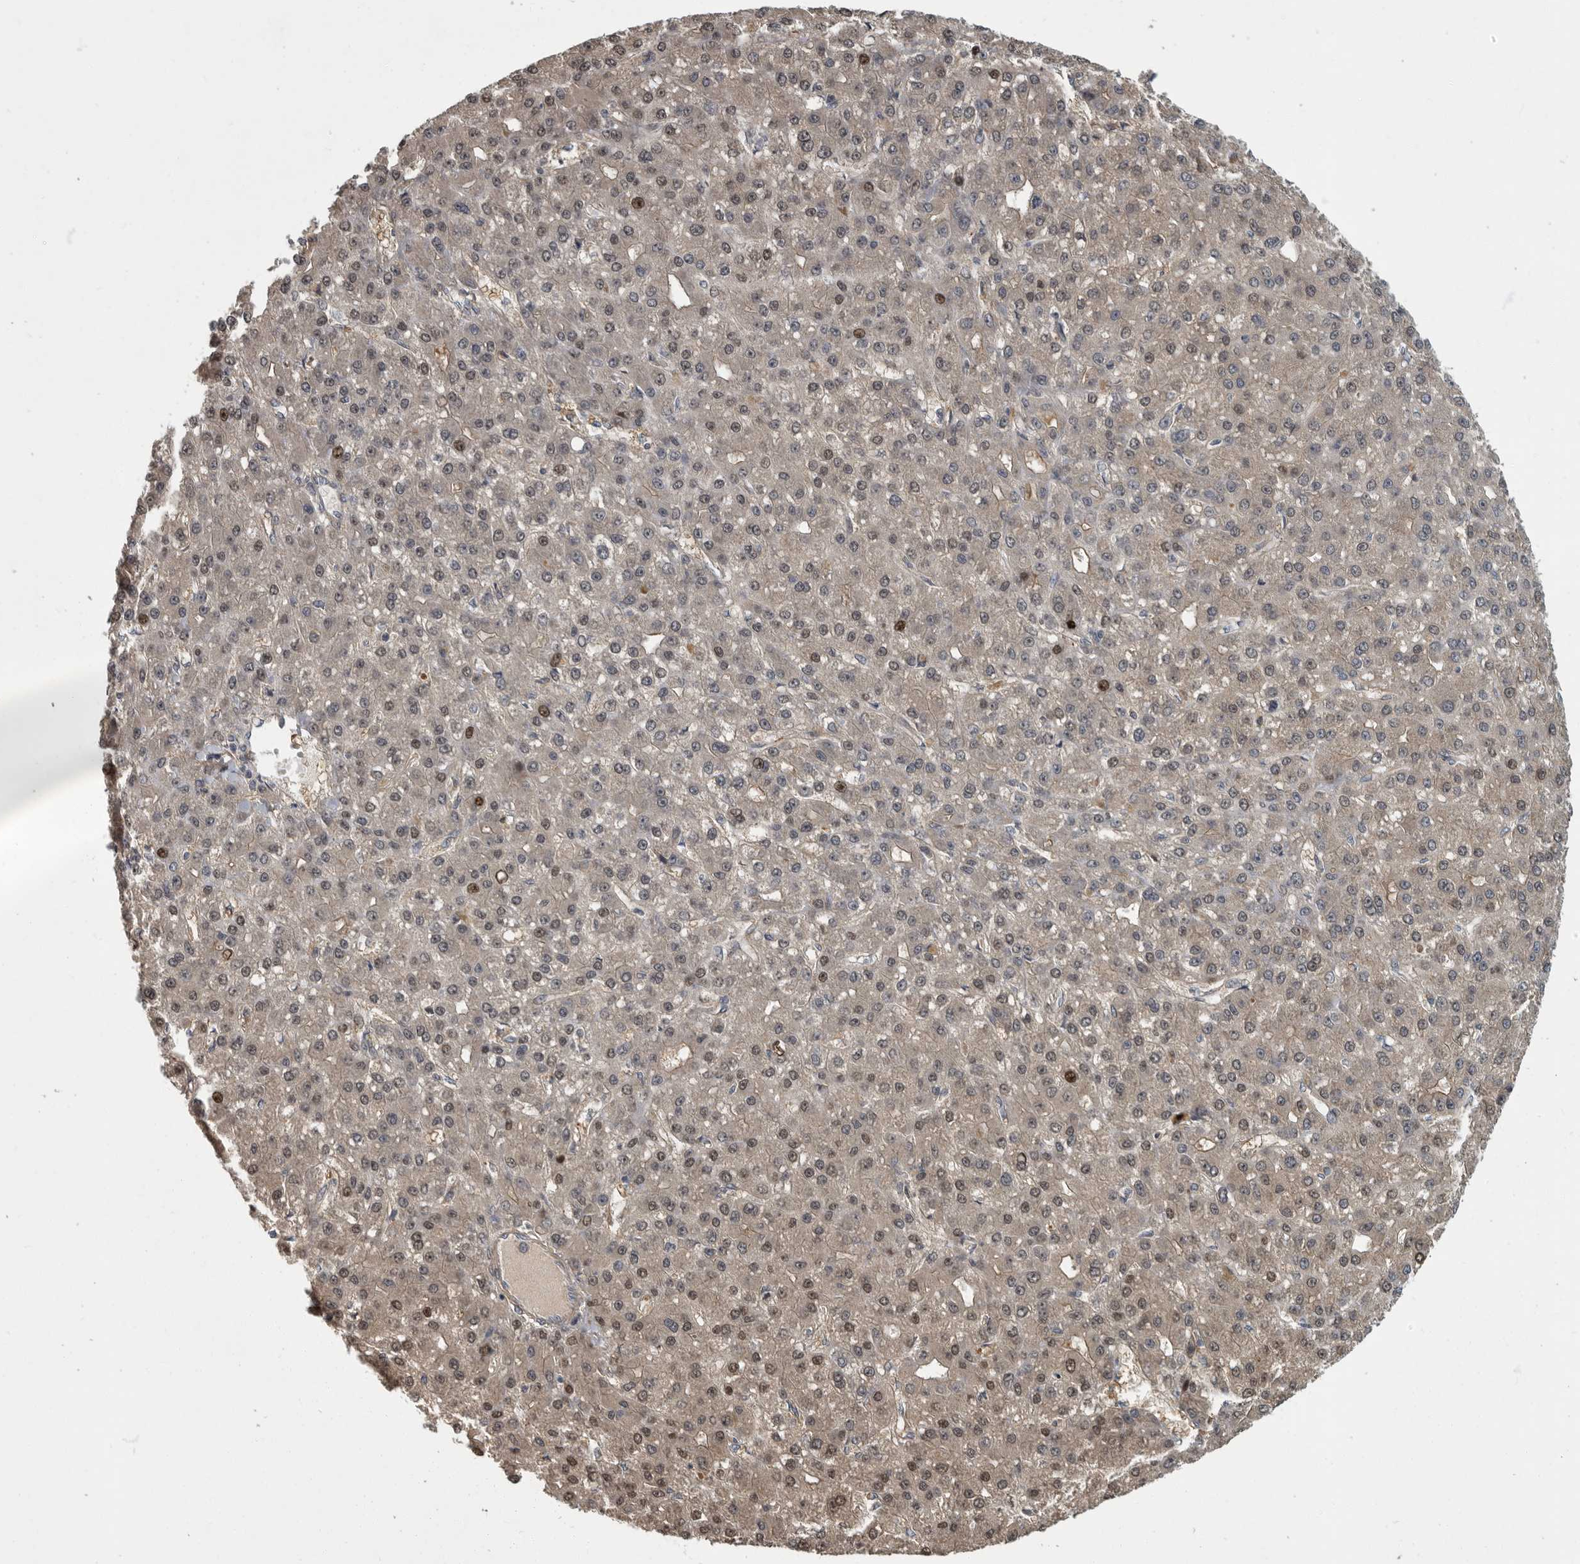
{"staining": {"intensity": "moderate", "quantity": "<25%", "location": "cytoplasmic/membranous,nuclear"}, "tissue": "liver cancer", "cell_type": "Tumor cells", "image_type": "cancer", "snomed": [{"axis": "morphology", "description": "Carcinoma, Hepatocellular, NOS"}, {"axis": "topography", "description": "Liver"}], "caption": "A high-resolution photomicrograph shows IHC staining of hepatocellular carcinoma (liver), which shows moderate cytoplasmic/membranous and nuclear expression in about <25% of tumor cells.", "gene": "PDE7A", "patient": {"sex": "male", "age": 67}}